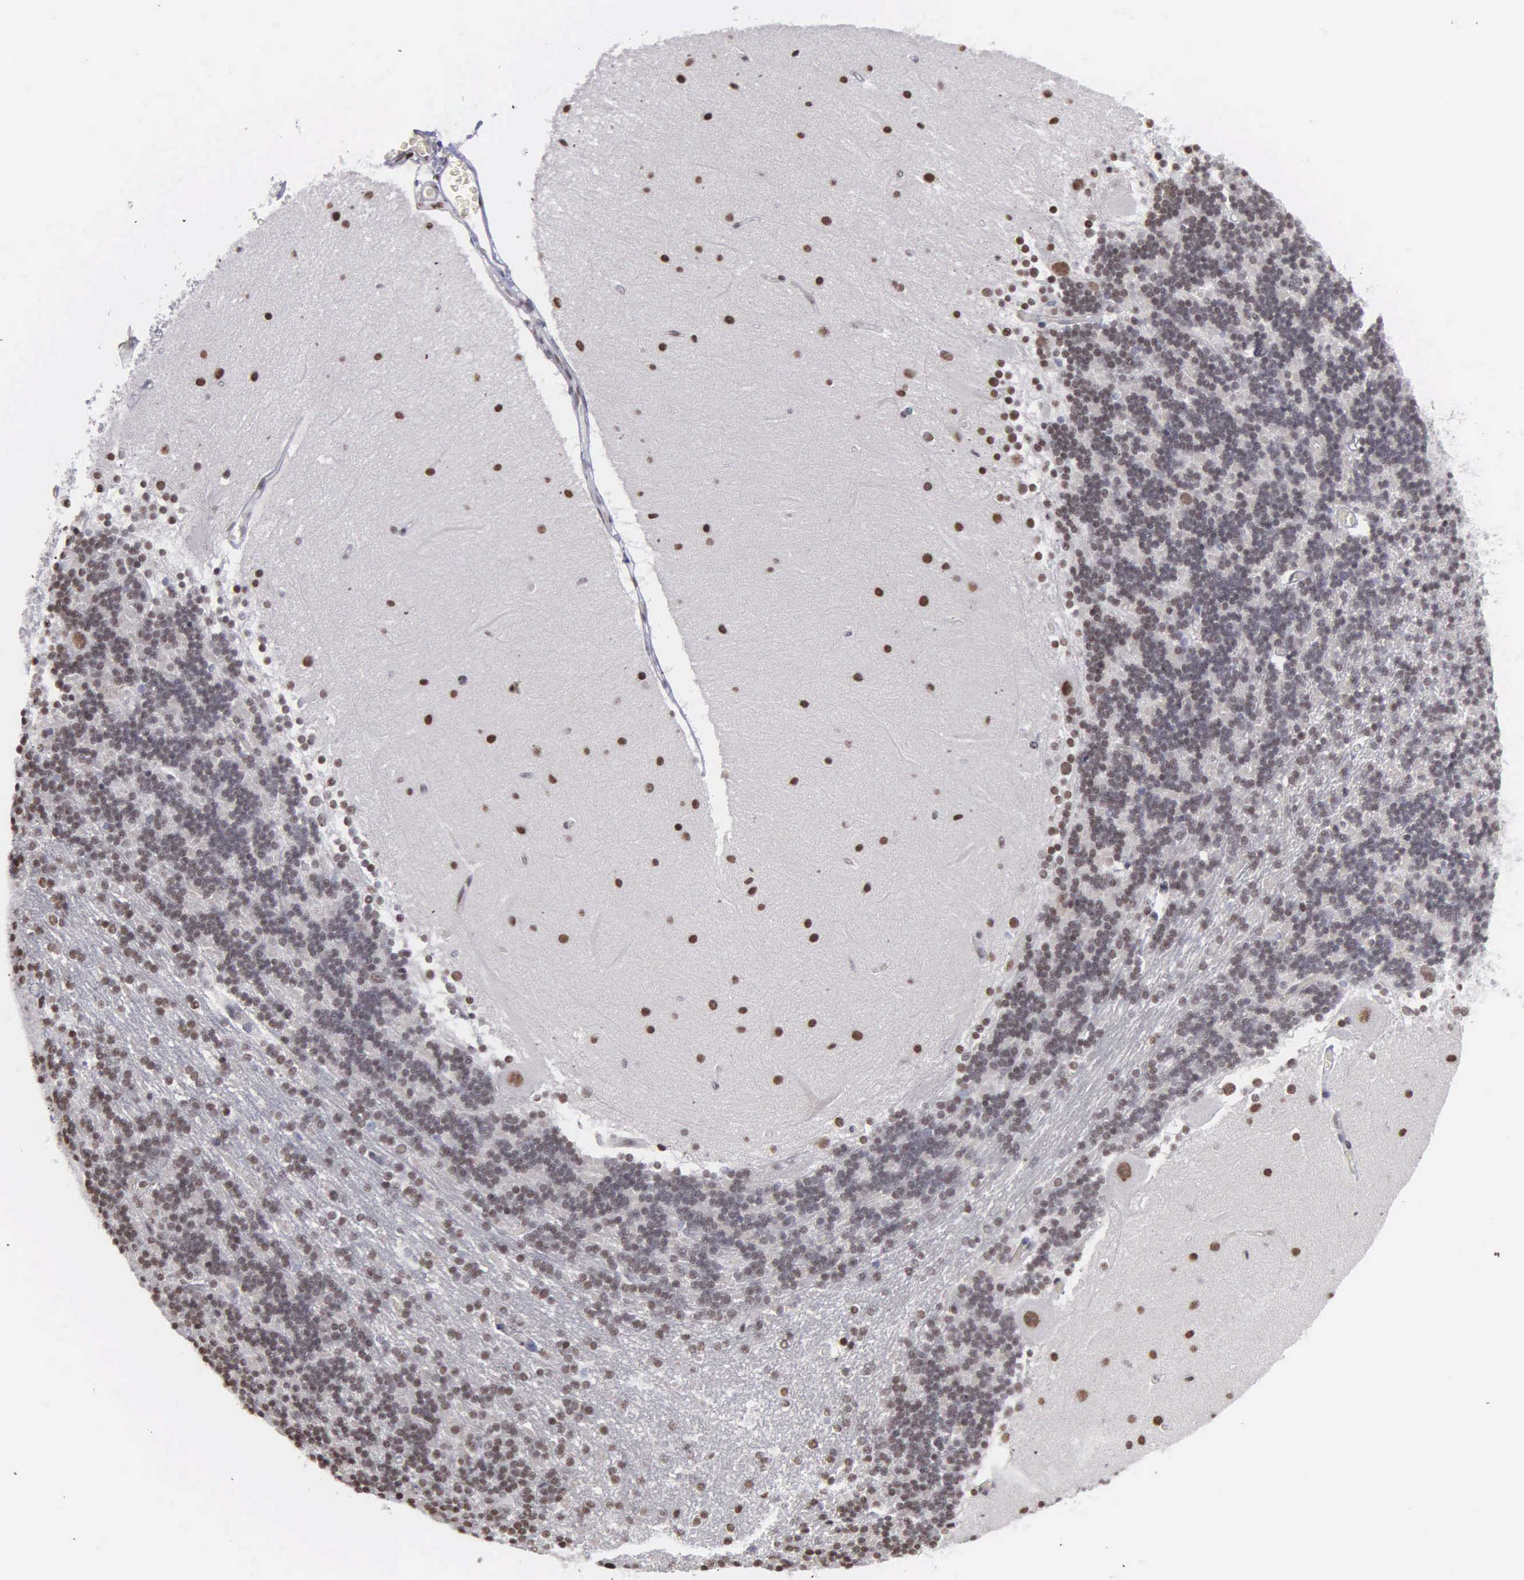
{"staining": {"intensity": "weak", "quantity": "25%-75%", "location": "nuclear"}, "tissue": "cerebellum", "cell_type": "Cells in granular layer", "image_type": "normal", "snomed": [{"axis": "morphology", "description": "Normal tissue, NOS"}, {"axis": "topography", "description": "Cerebellum"}], "caption": "A high-resolution photomicrograph shows immunohistochemistry (IHC) staining of benign cerebellum, which exhibits weak nuclear positivity in about 25%-75% of cells in granular layer.", "gene": "KIAA0586", "patient": {"sex": "female", "age": 54}}